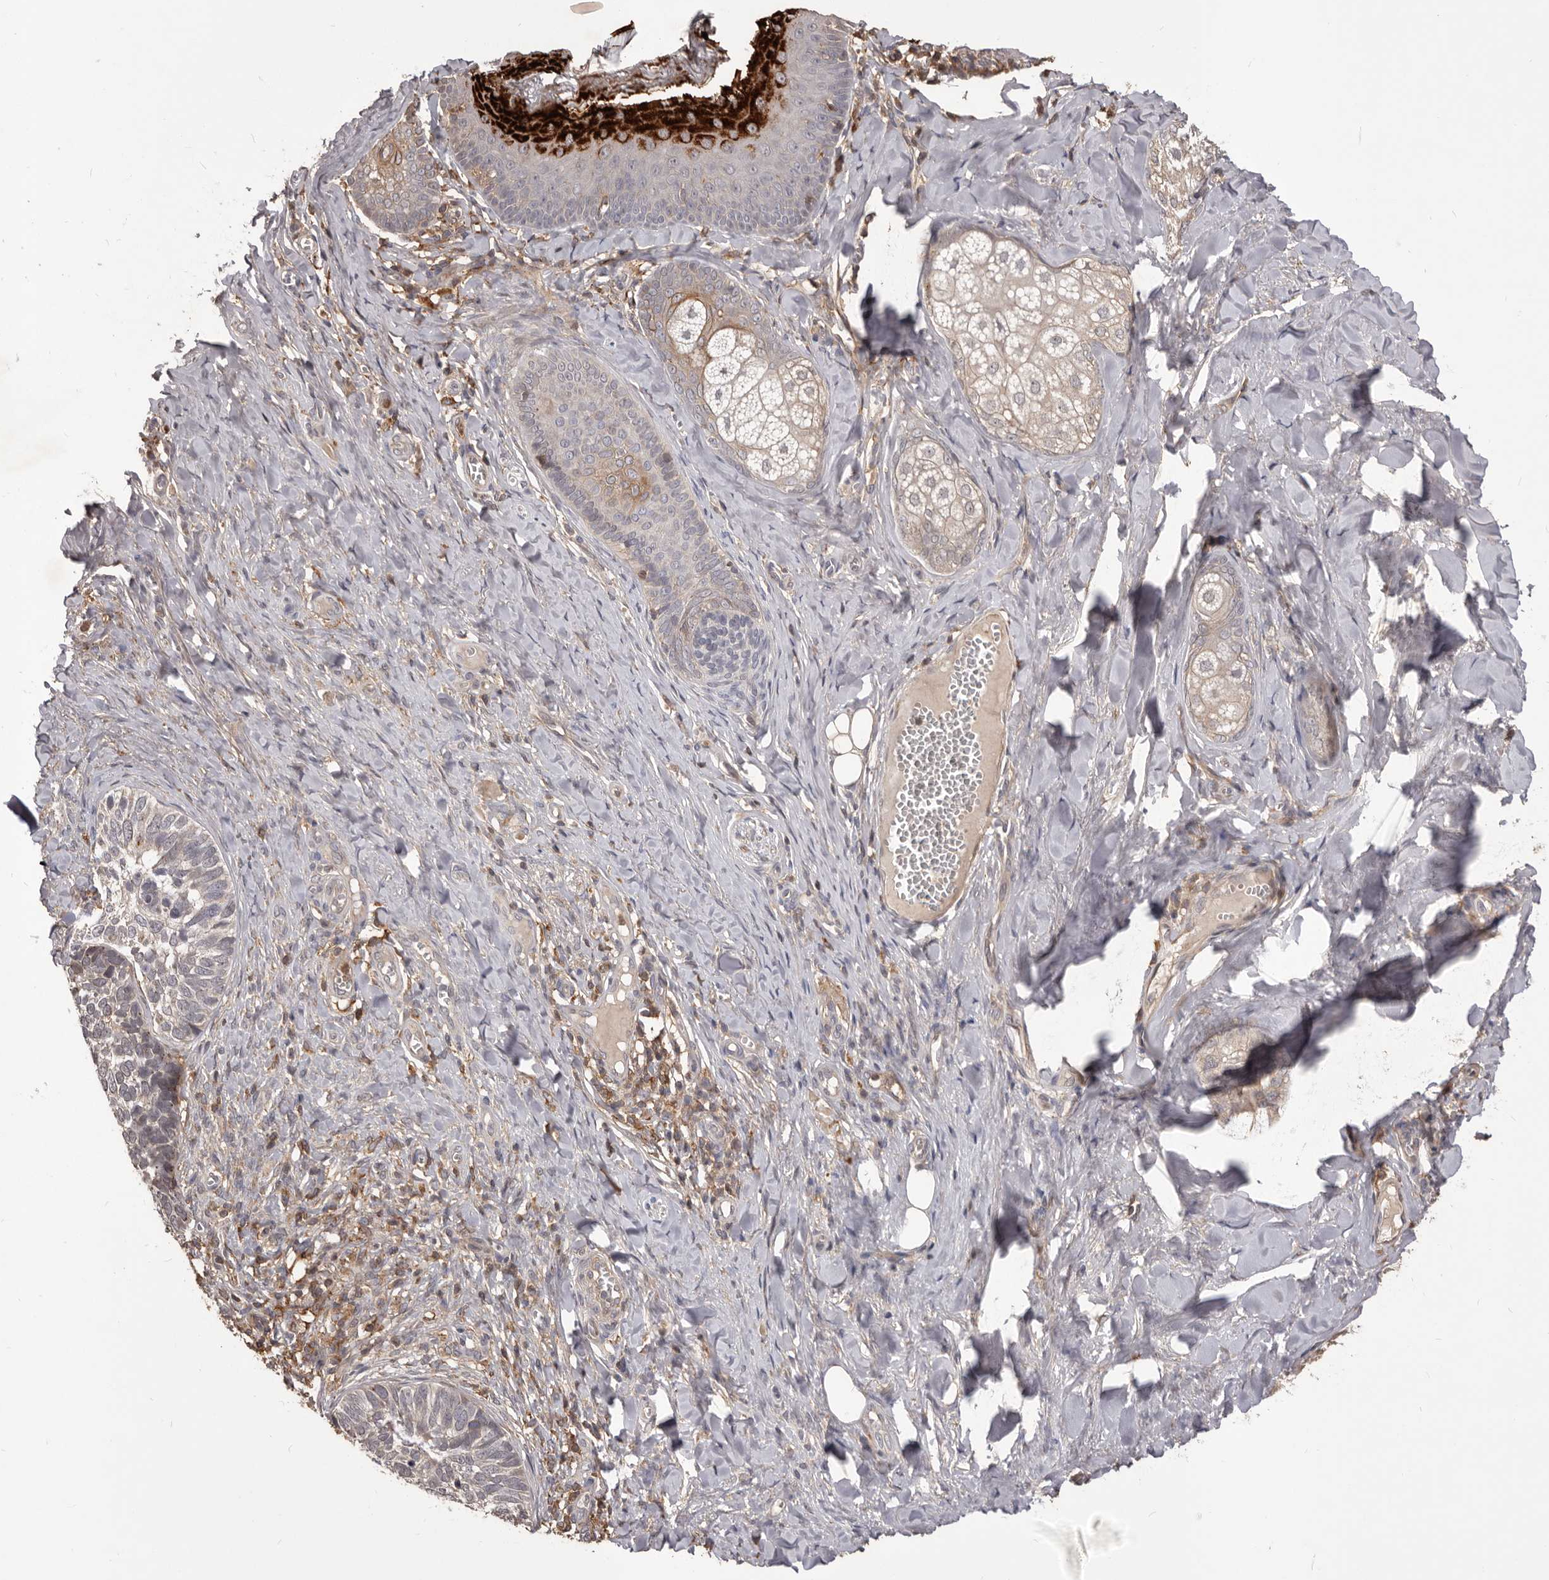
{"staining": {"intensity": "negative", "quantity": "none", "location": "none"}, "tissue": "skin cancer", "cell_type": "Tumor cells", "image_type": "cancer", "snomed": [{"axis": "morphology", "description": "Basal cell carcinoma"}, {"axis": "topography", "description": "Skin"}], "caption": "Protein analysis of basal cell carcinoma (skin) reveals no significant expression in tumor cells. (DAB immunohistochemistry (IHC) with hematoxylin counter stain).", "gene": "GLIPR2", "patient": {"sex": "male", "age": 62}}